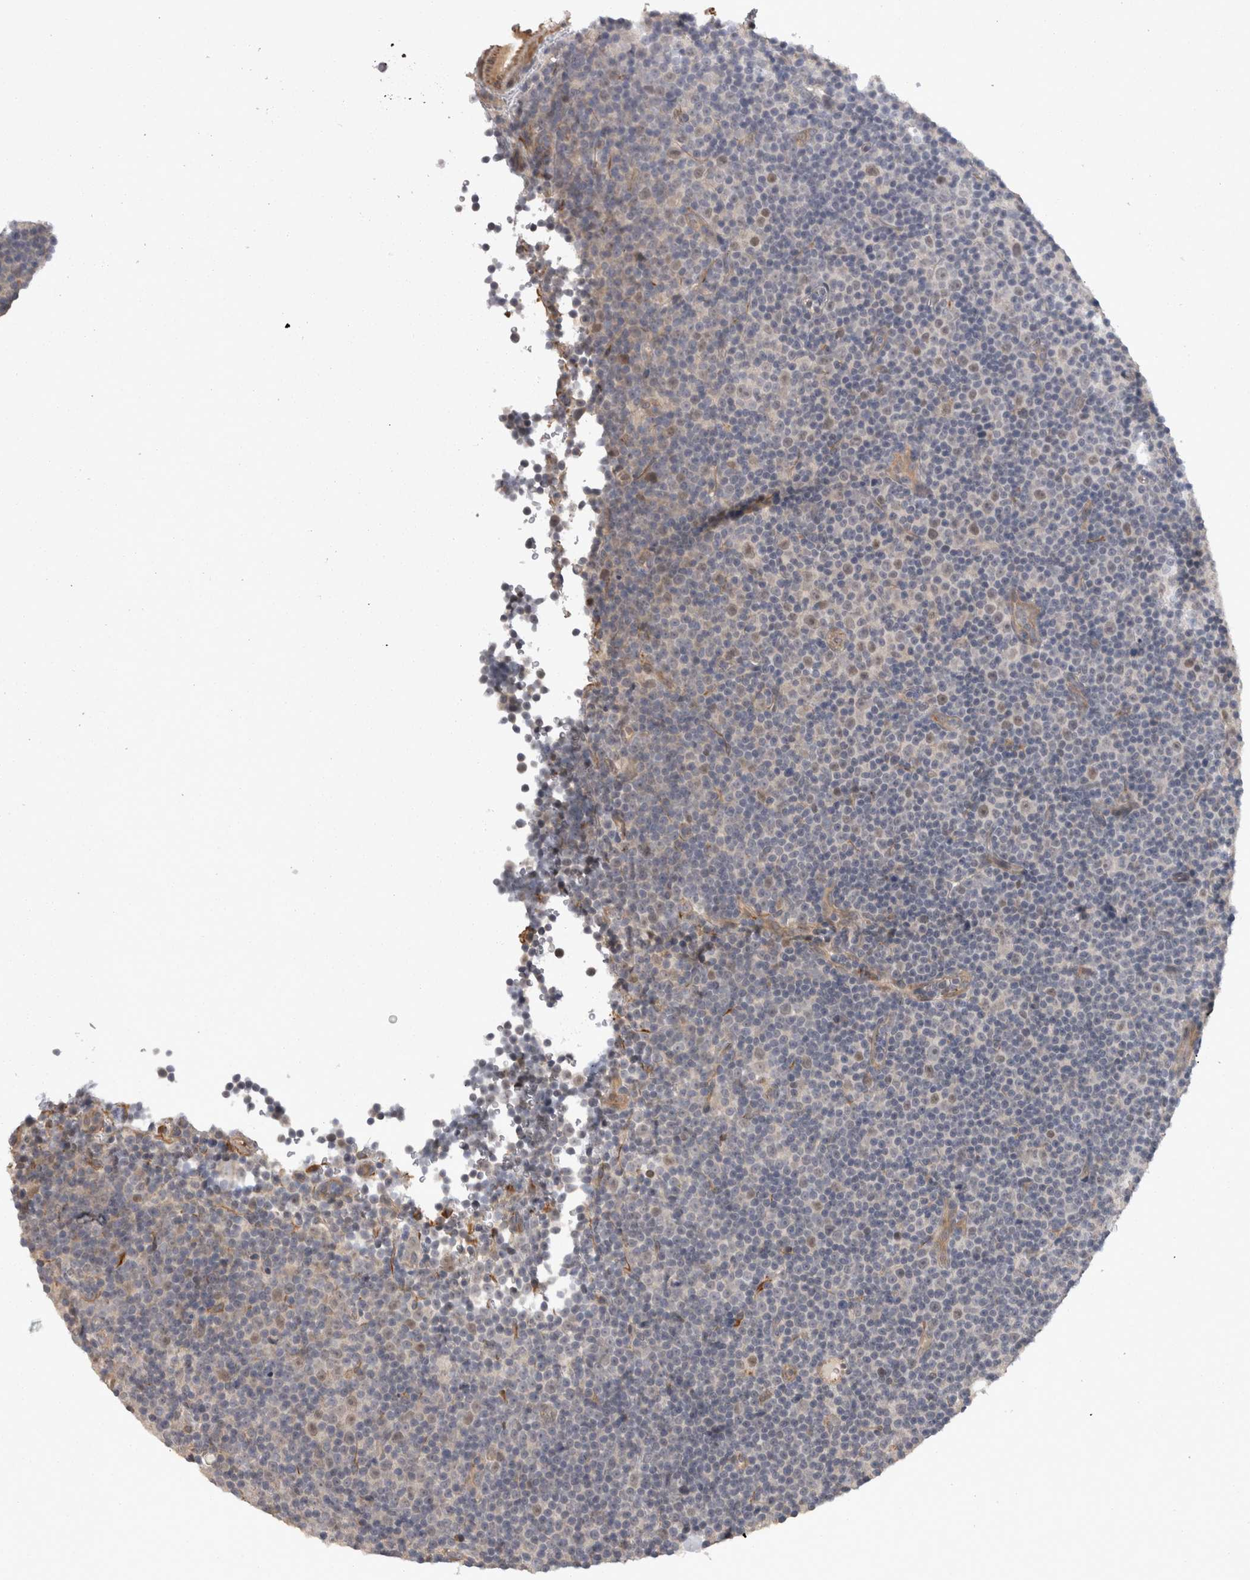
{"staining": {"intensity": "negative", "quantity": "none", "location": "none"}, "tissue": "lymphoma", "cell_type": "Tumor cells", "image_type": "cancer", "snomed": [{"axis": "morphology", "description": "Malignant lymphoma, non-Hodgkin's type, Low grade"}, {"axis": "topography", "description": "Lymph node"}], "caption": "Immunohistochemistry image of neoplastic tissue: human low-grade malignant lymphoma, non-Hodgkin's type stained with DAB (3,3'-diaminobenzidine) displays no significant protein positivity in tumor cells. (DAB (3,3'-diaminobenzidine) immunohistochemistry with hematoxylin counter stain).", "gene": "RMDN1", "patient": {"sex": "female", "age": 67}}